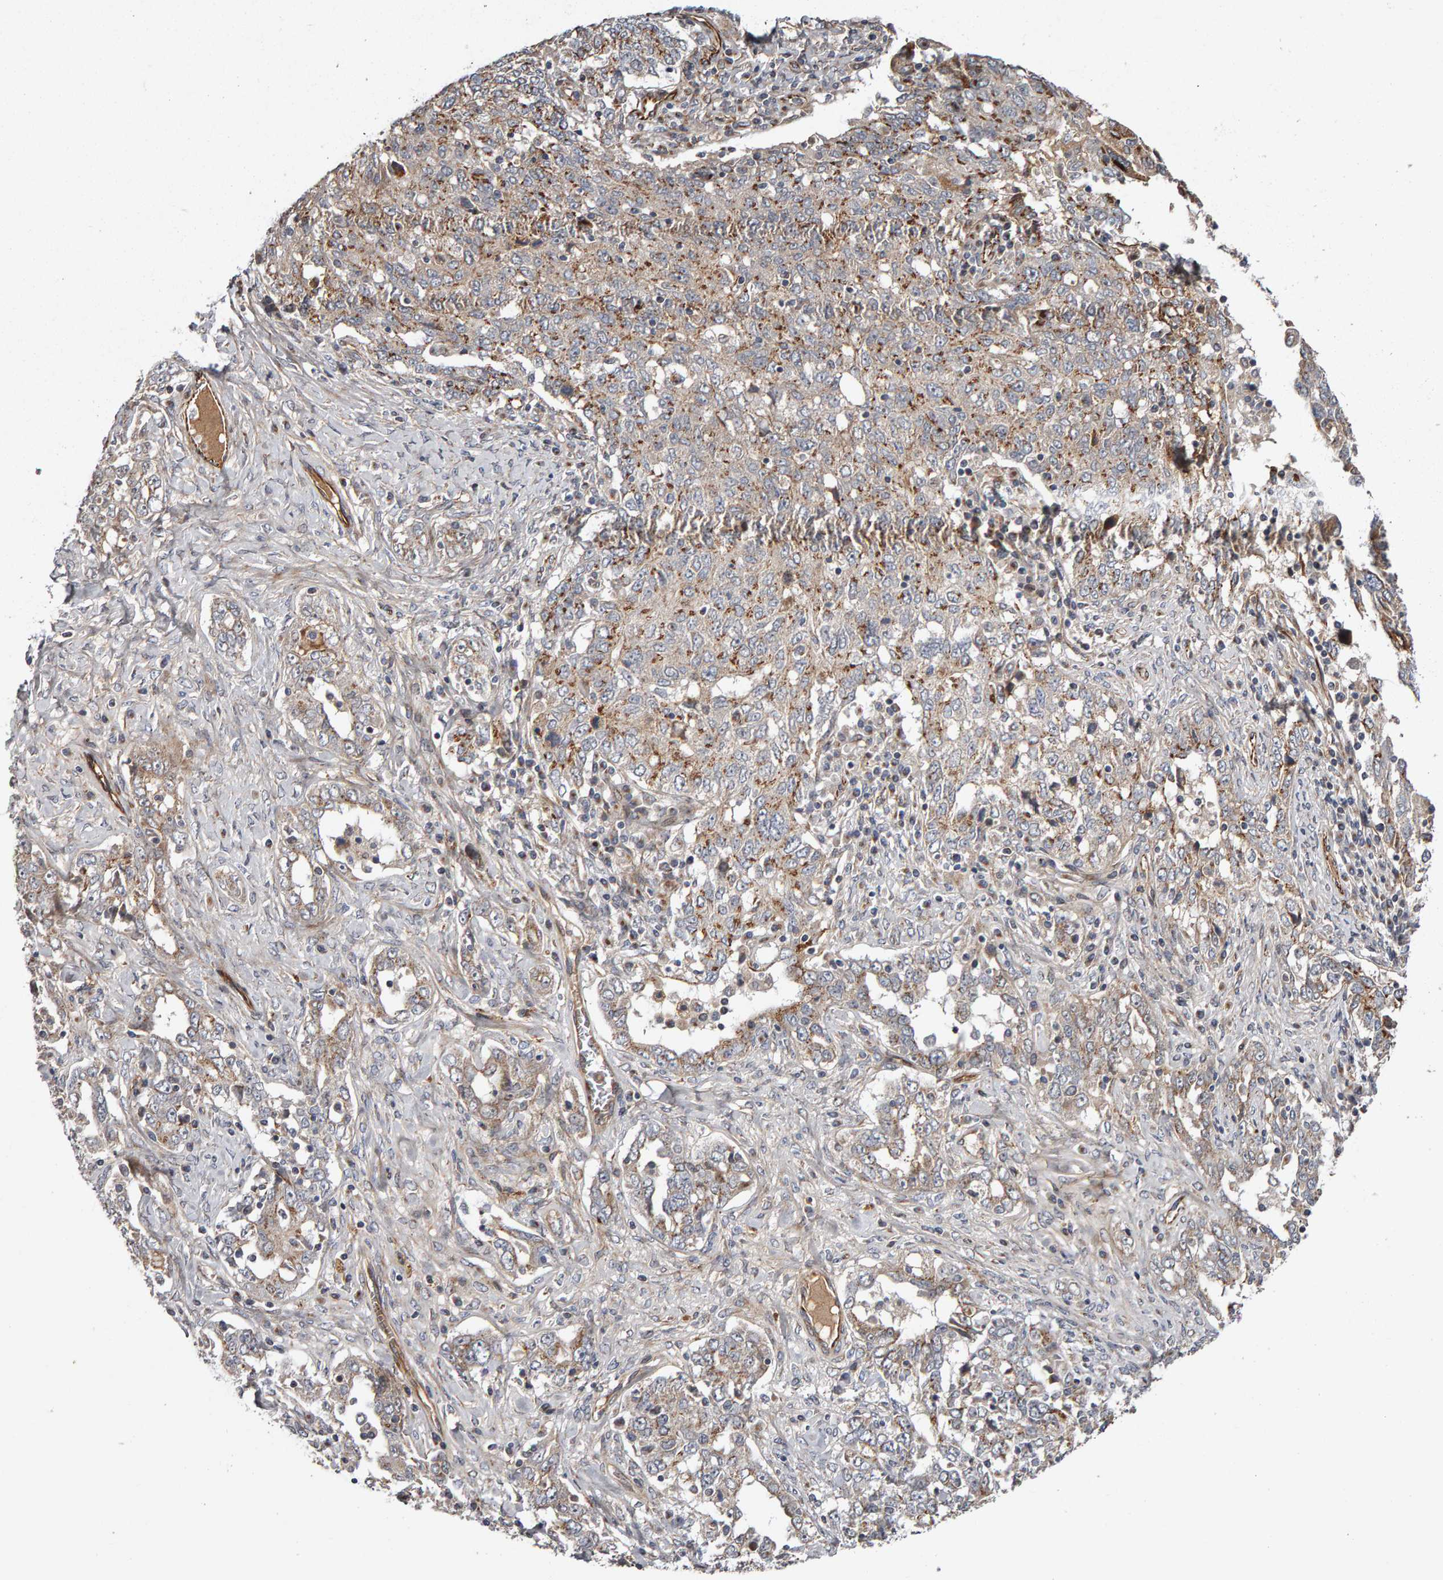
{"staining": {"intensity": "moderate", "quantity": ">75%", "location": "cytoplasmic/membranous"}, "tissue": "ovarian cancer", "cell_type": "Tumor cells", "image_type": "cancer", "snomed": [{"axis": "morphology", "description": "Carcinoma, endometroid"}, {"axis": "topography", "description": "Ovary"}], "caption": "Tumor cells display medium levels of moderate cytoplasmic/membranous expression in approximately >75% of cells in ovarian cancer.", "gene": "CANT1", "patient": {"sex": "female", "age": 62}}